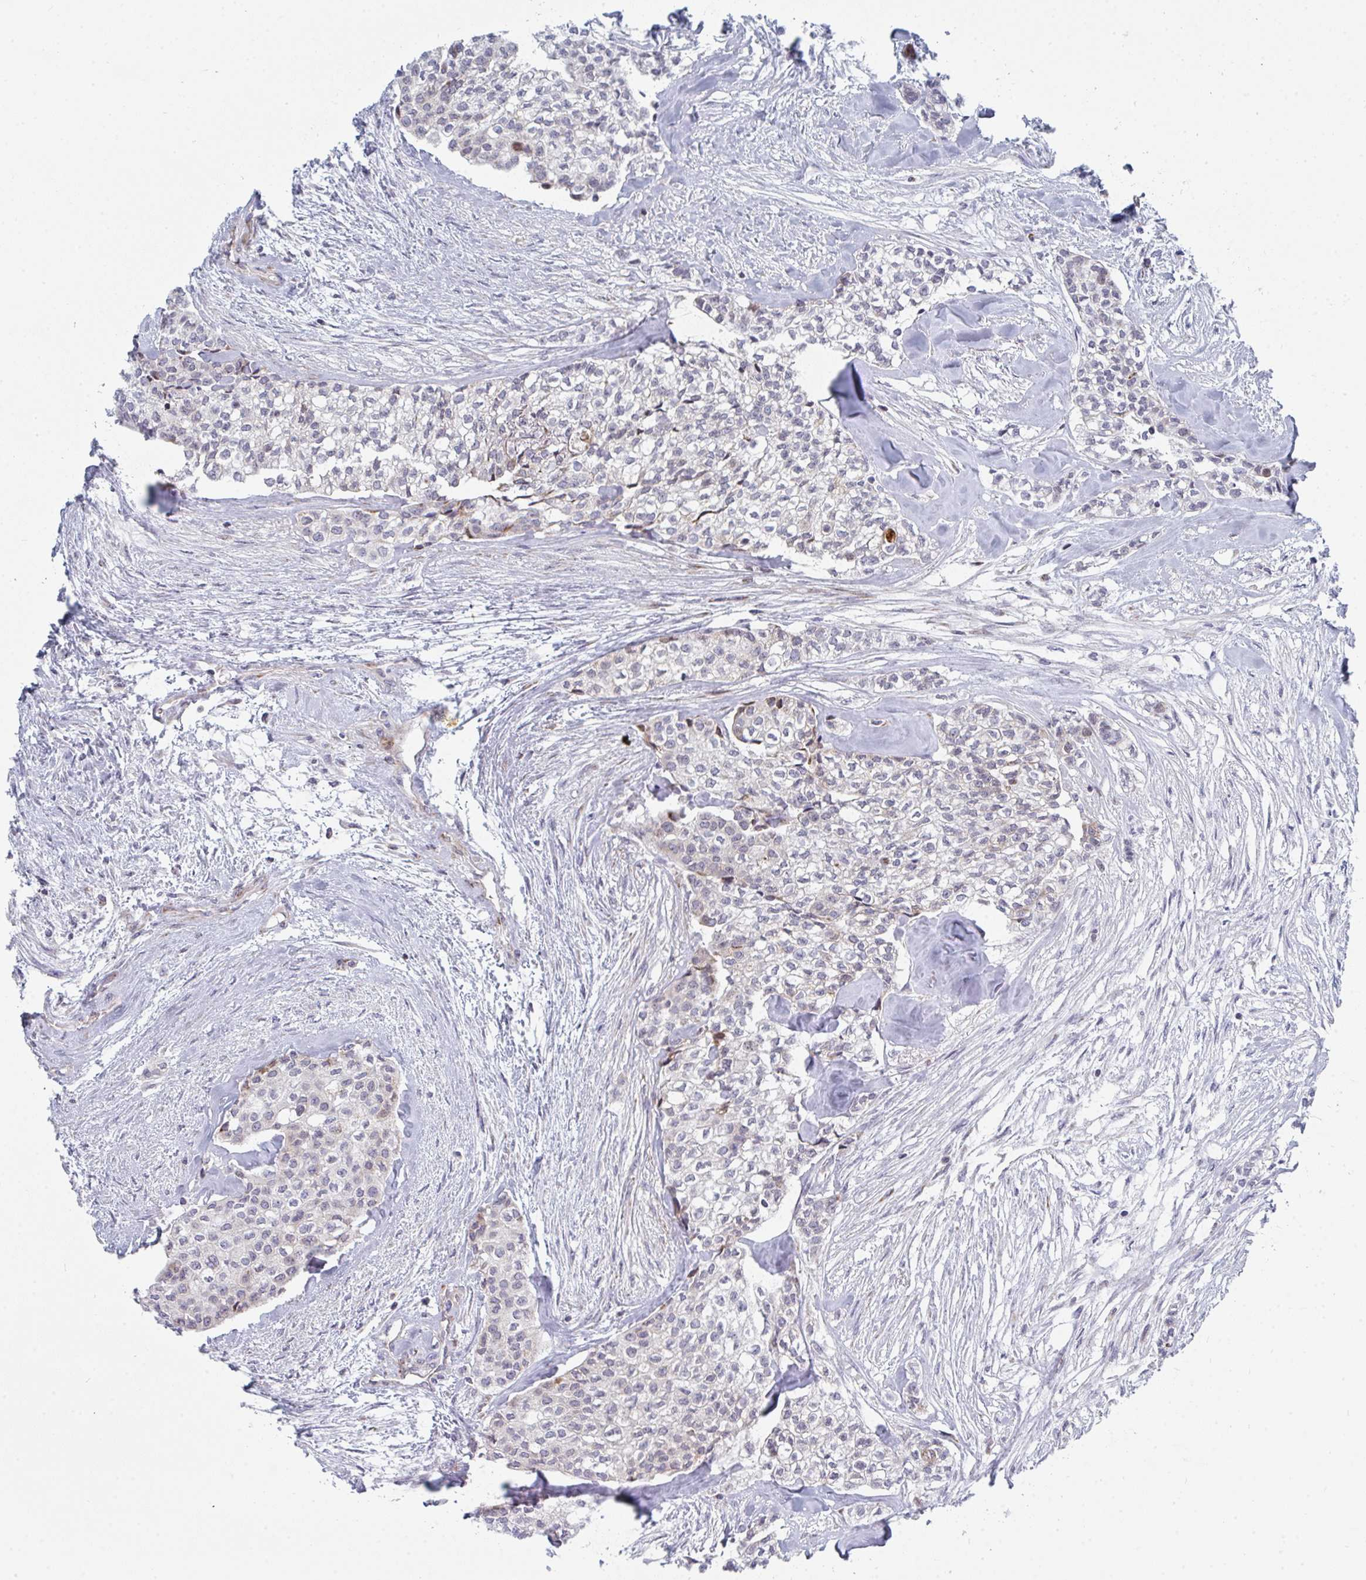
{"staining": {"intensity": "negative", "quantity": "none", "location": "none"}, "tissue": "head and neck cancer", "cell_type": "Tumor cells", "image_type": "cancer", "snomed": [{"axis": "morphology", "description": "Adenocarcinoma, NOS"}, {"axis": "topography", "description": "Head-Neck"}], "caption": "A histopathology image of head and neck cancer (adenocarcinoma) stained for a protein demonstrates no brown staining in tumor cells.", "gene": "PRKCH", "patient": {"sex": "male", "age": 81}}